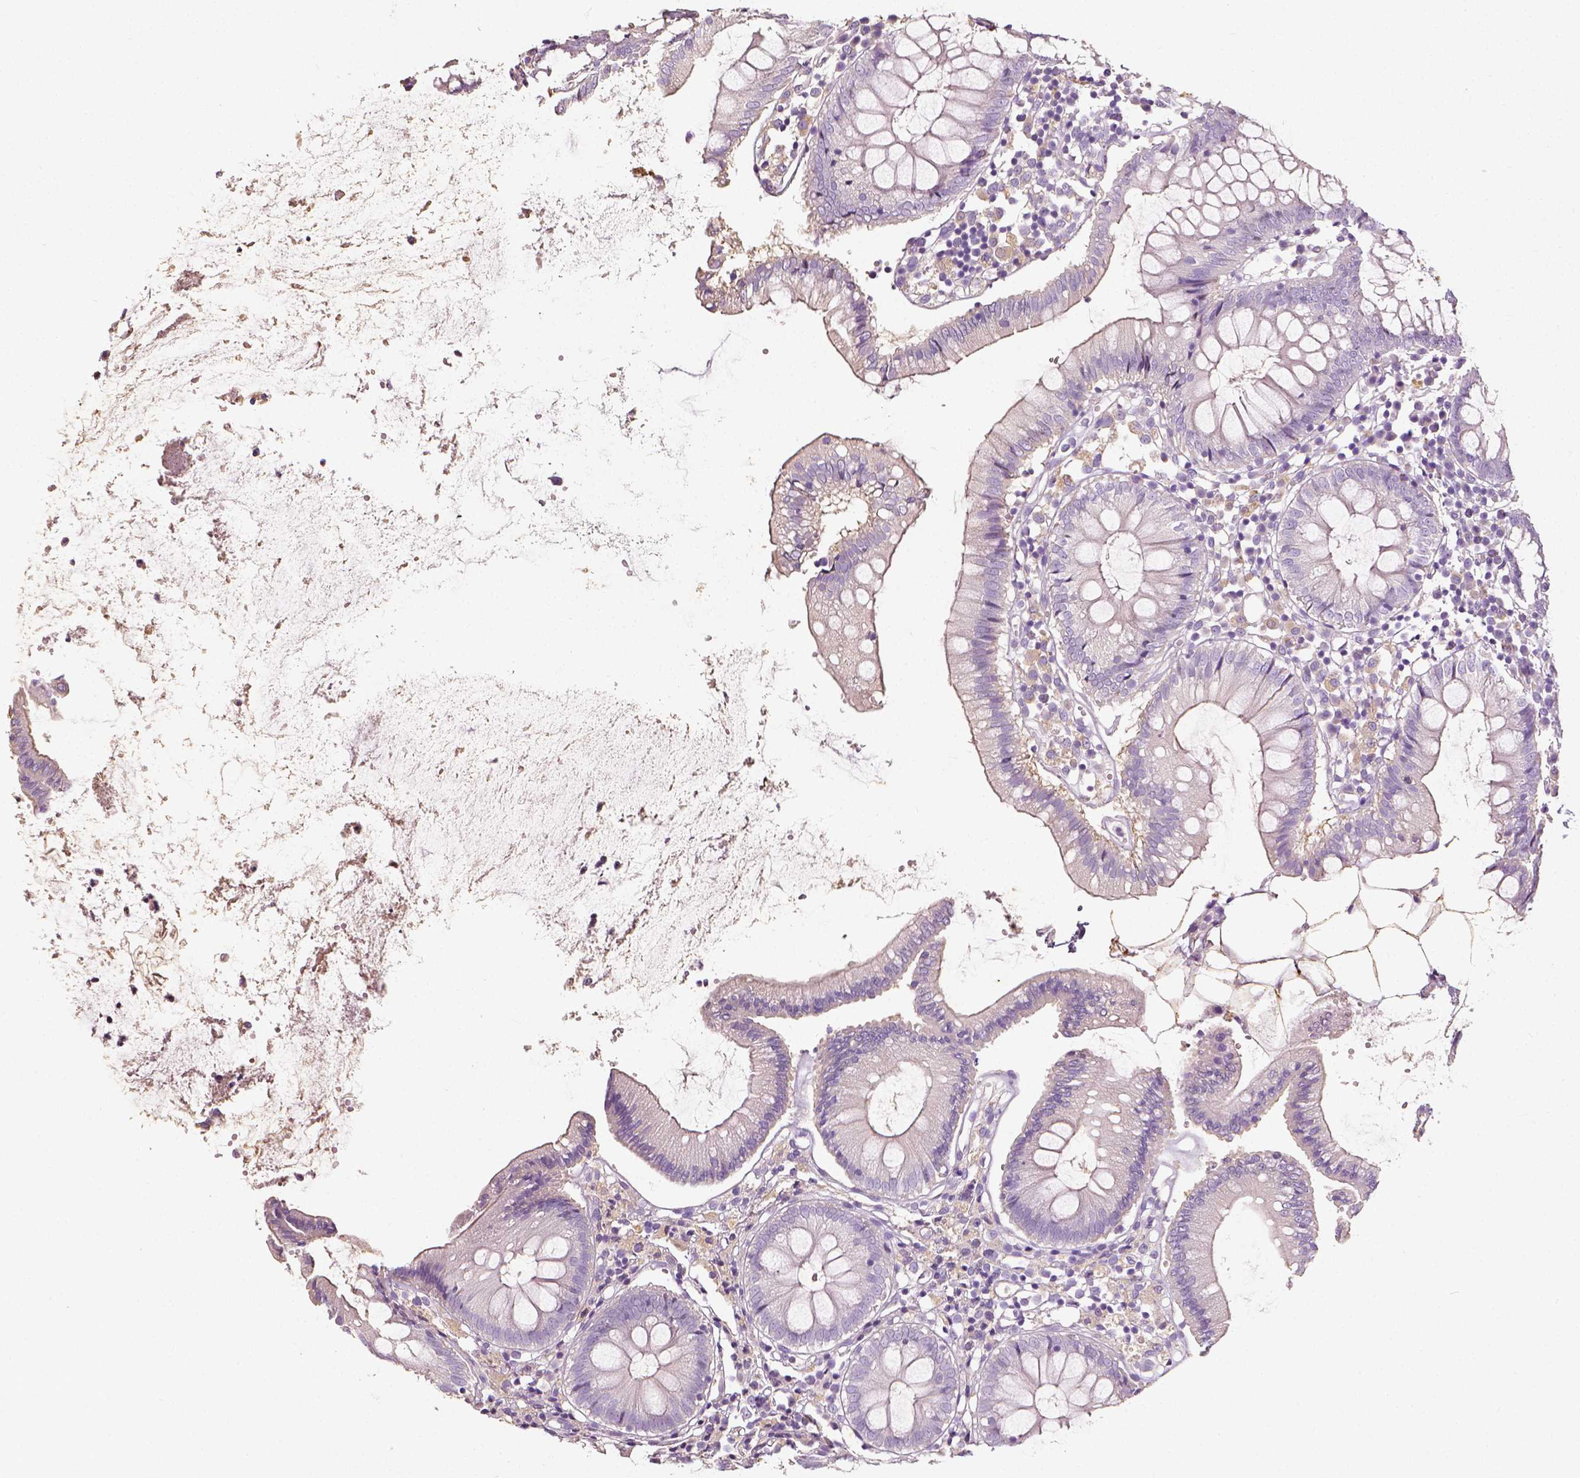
{"staining": {"intensity": "negative", "quantity": "none", "location": "none"}, "tissue": "colon", "cell_type": "Endothelial cells", "image_type": "normal", "snomed": [{"axis": "morphology", "description": "Normal tissue, NOS"}, {"axis": "morphology", "description": "Adenocarcinoma, NOS"}, {"axis": "topography", "description": "Colon"}], "caption": "This is an immunohistochemistry micrograph of normal colon. There is no positivity in endothelial cells.", "gene": "DHCR24", "patient": {"sex": "male", "age": 83}}